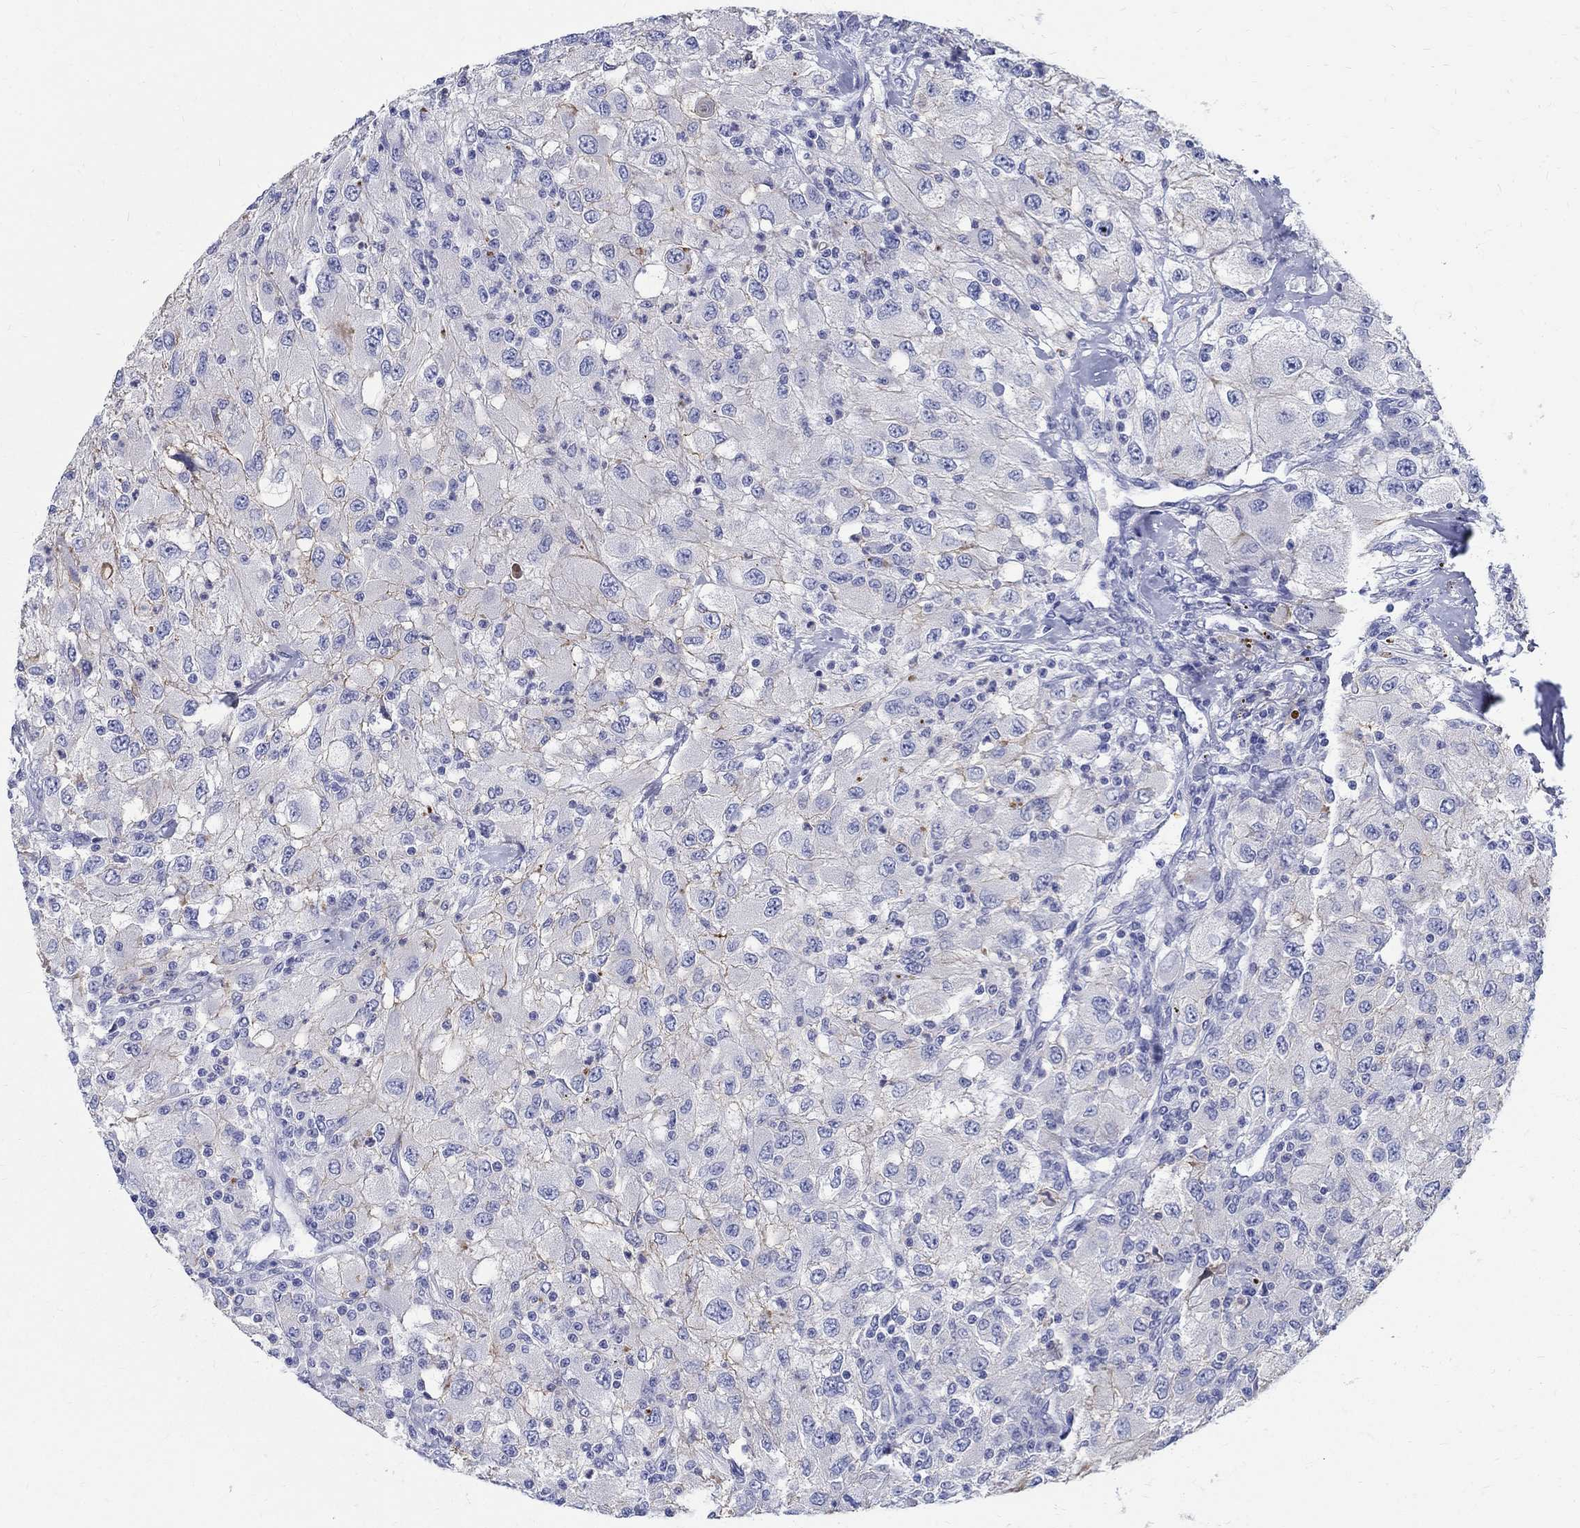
{"staining": {"intensity": "negative", "quantity": "none", "location": "none"}, "tissue": "renal cancer", "cell_type": "Tumor cells", "image_type": "cancer", "snomed": [{"axis": "morphology", "description": "Adenocarcinoma, NOS"}, {"axis": "topography", "description": "Kidney"}], "caption": "Immunohistochemical staining of renal cancer reveals no significant staining in tumor cells.", "gene": "SOX2", "patient": {"sex": "female", "age": 67}}